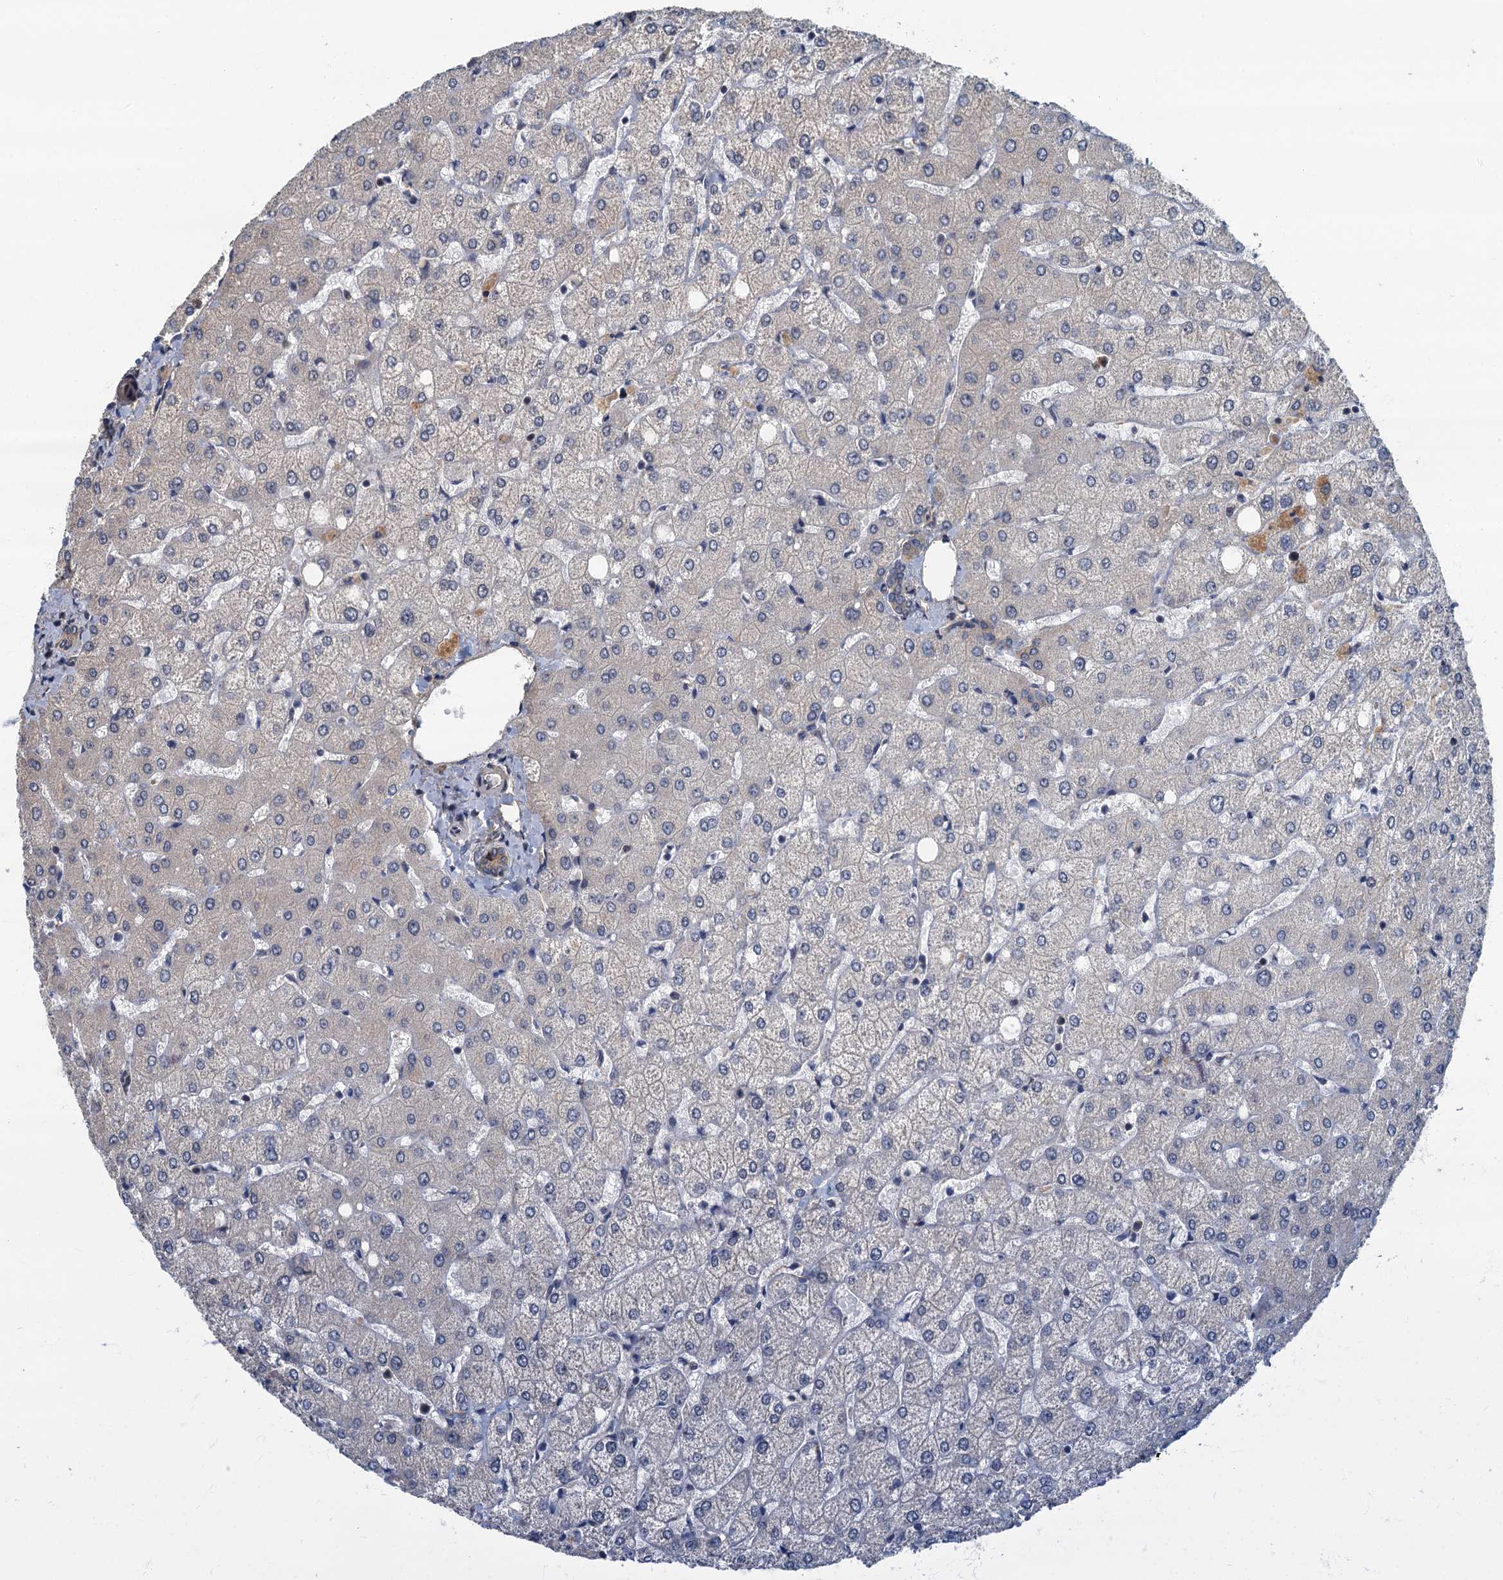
{"staining": {"intensity": "weak", "quantity": "<25%", "location": "cytoplasmic/membranous"}, "tissue": "liver", "cell_type": "Cholangiocytes", "image_type": "normal", "snomed": [{"axis": "morphology", "description": "Normal tissue, NOS"}, {"axis": "topography", "description": "Liver"}], "caption": "Immunohistochemistry of normal human liver shows no staining in cholangiocytes.", "gene": "CKAP2L", "patient": {"sex": "female", "age": 54}}